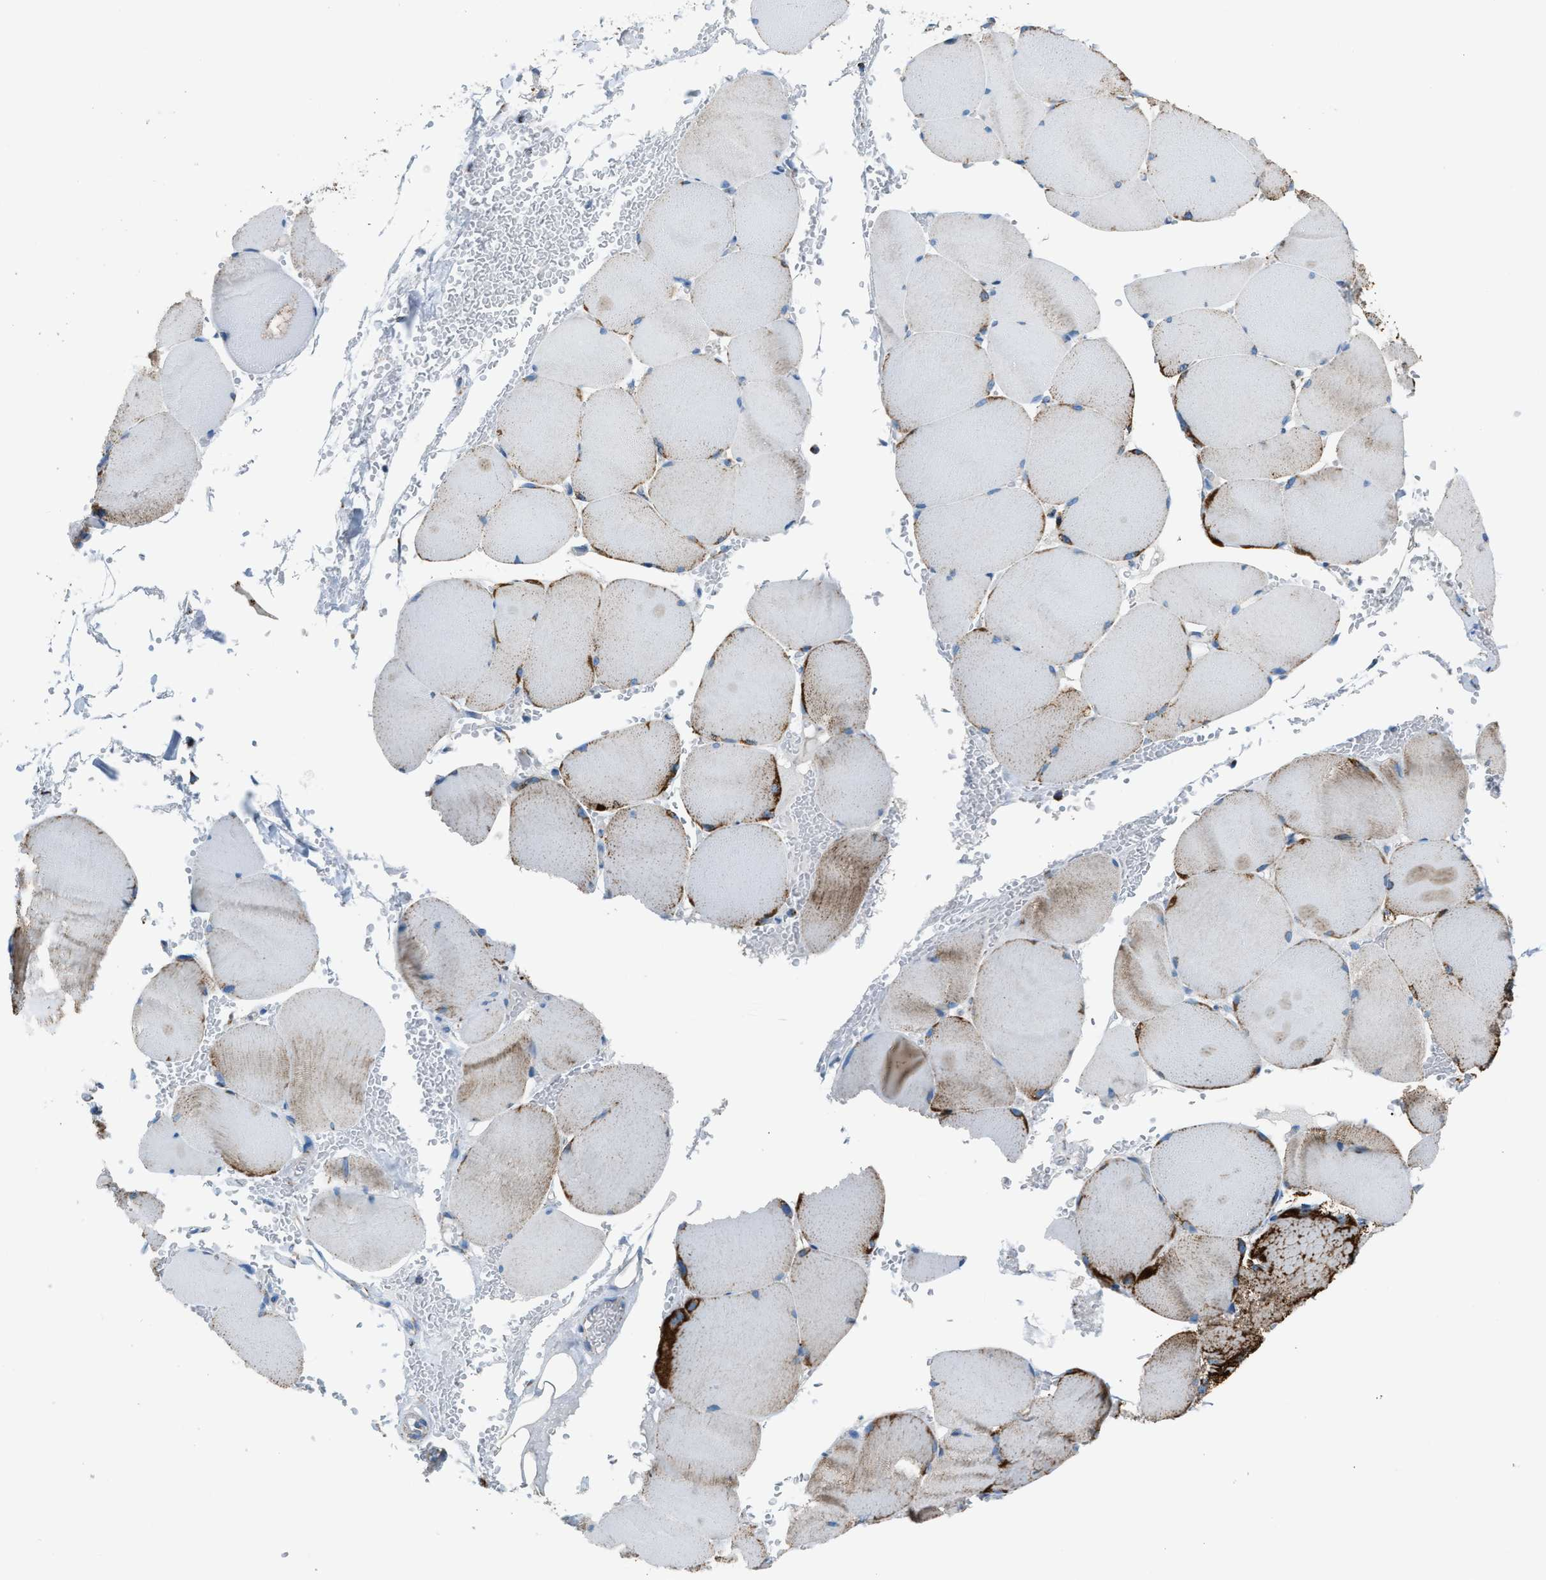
{"staining": {"intensity": "moderate", "quantity": "25%-75%", "location": "cytoplasmic/membranous"}, "tissue": "skeletal muscle", "cell_type": "Myocytes", "image_type": "normal", "snomed": [{"axis": "morphology", "description": "Normal tissue, NOS"}, {"axis": "topography", "description": "Skin"}, {"axis": "topography", "description": "Skeletal muscle"}], "caption": "Immunohistochemical staining of normal skeletal muscle shows medium levels of moderate cytoplasmic/membranous expression in about 25%-75% of myocytes.", "gene": "MDH2", "patient": {"sex": "male", "age": 83}}